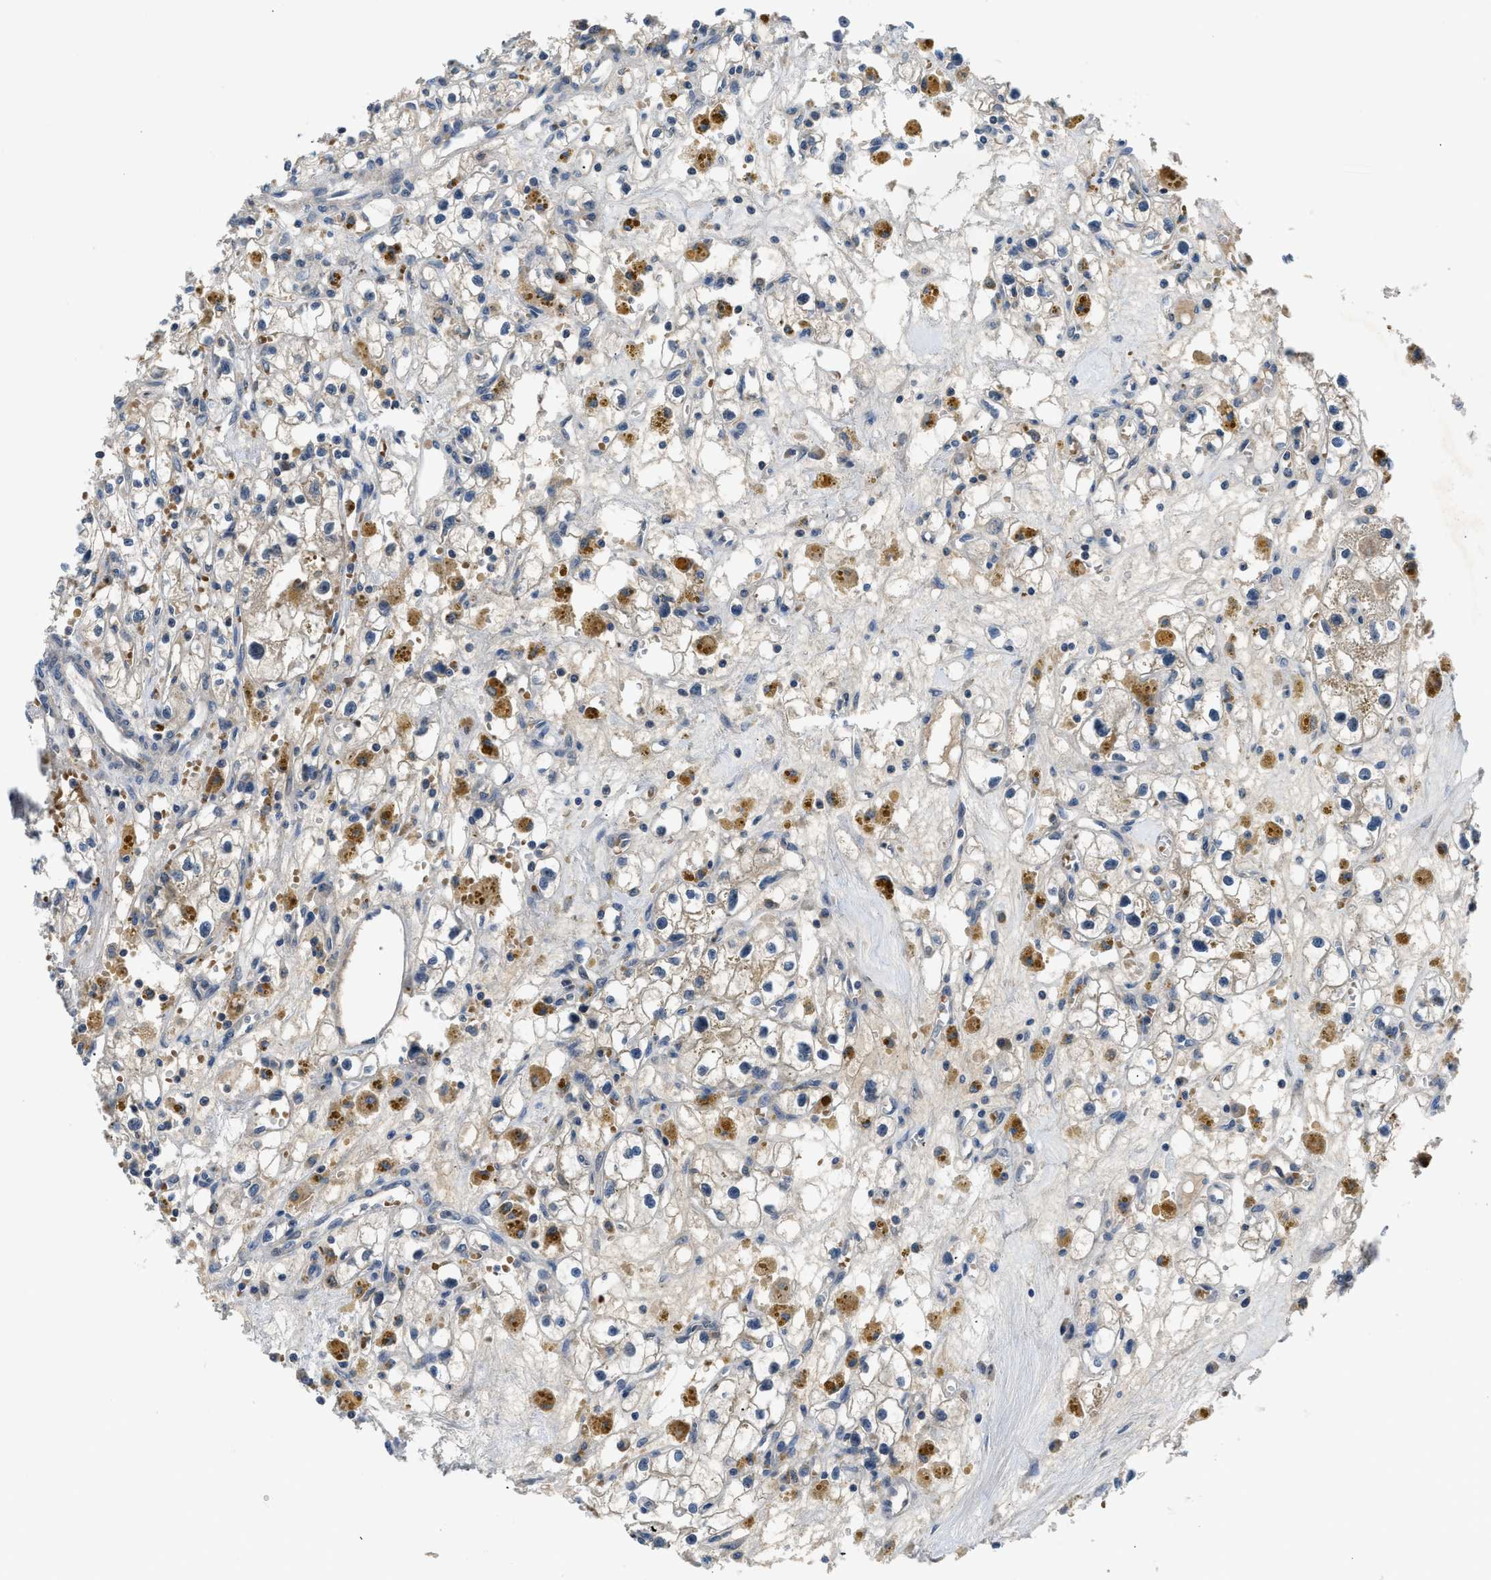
{"staining": {"intensity": "weak", "quantity": ">75%", "location": "cytoplasmic/membranous"}, "tissue": "renal cancer", "cell_type": "Tumor cells", "image_type": "cancer", "snomed": [{"axis": "morphology", "description": "Adenocarcinoma, NOS"}, {"axis": "topography", "description": "Kidney"}], "caption": "Renal adenocarcinoma stained for a protein (brown) demonstrates weak cytoplasmic/membranous positive expression in about >75% of tumor cells.", "gene": "PDE7A", "patient": {"sex": "male", "age": 56}}